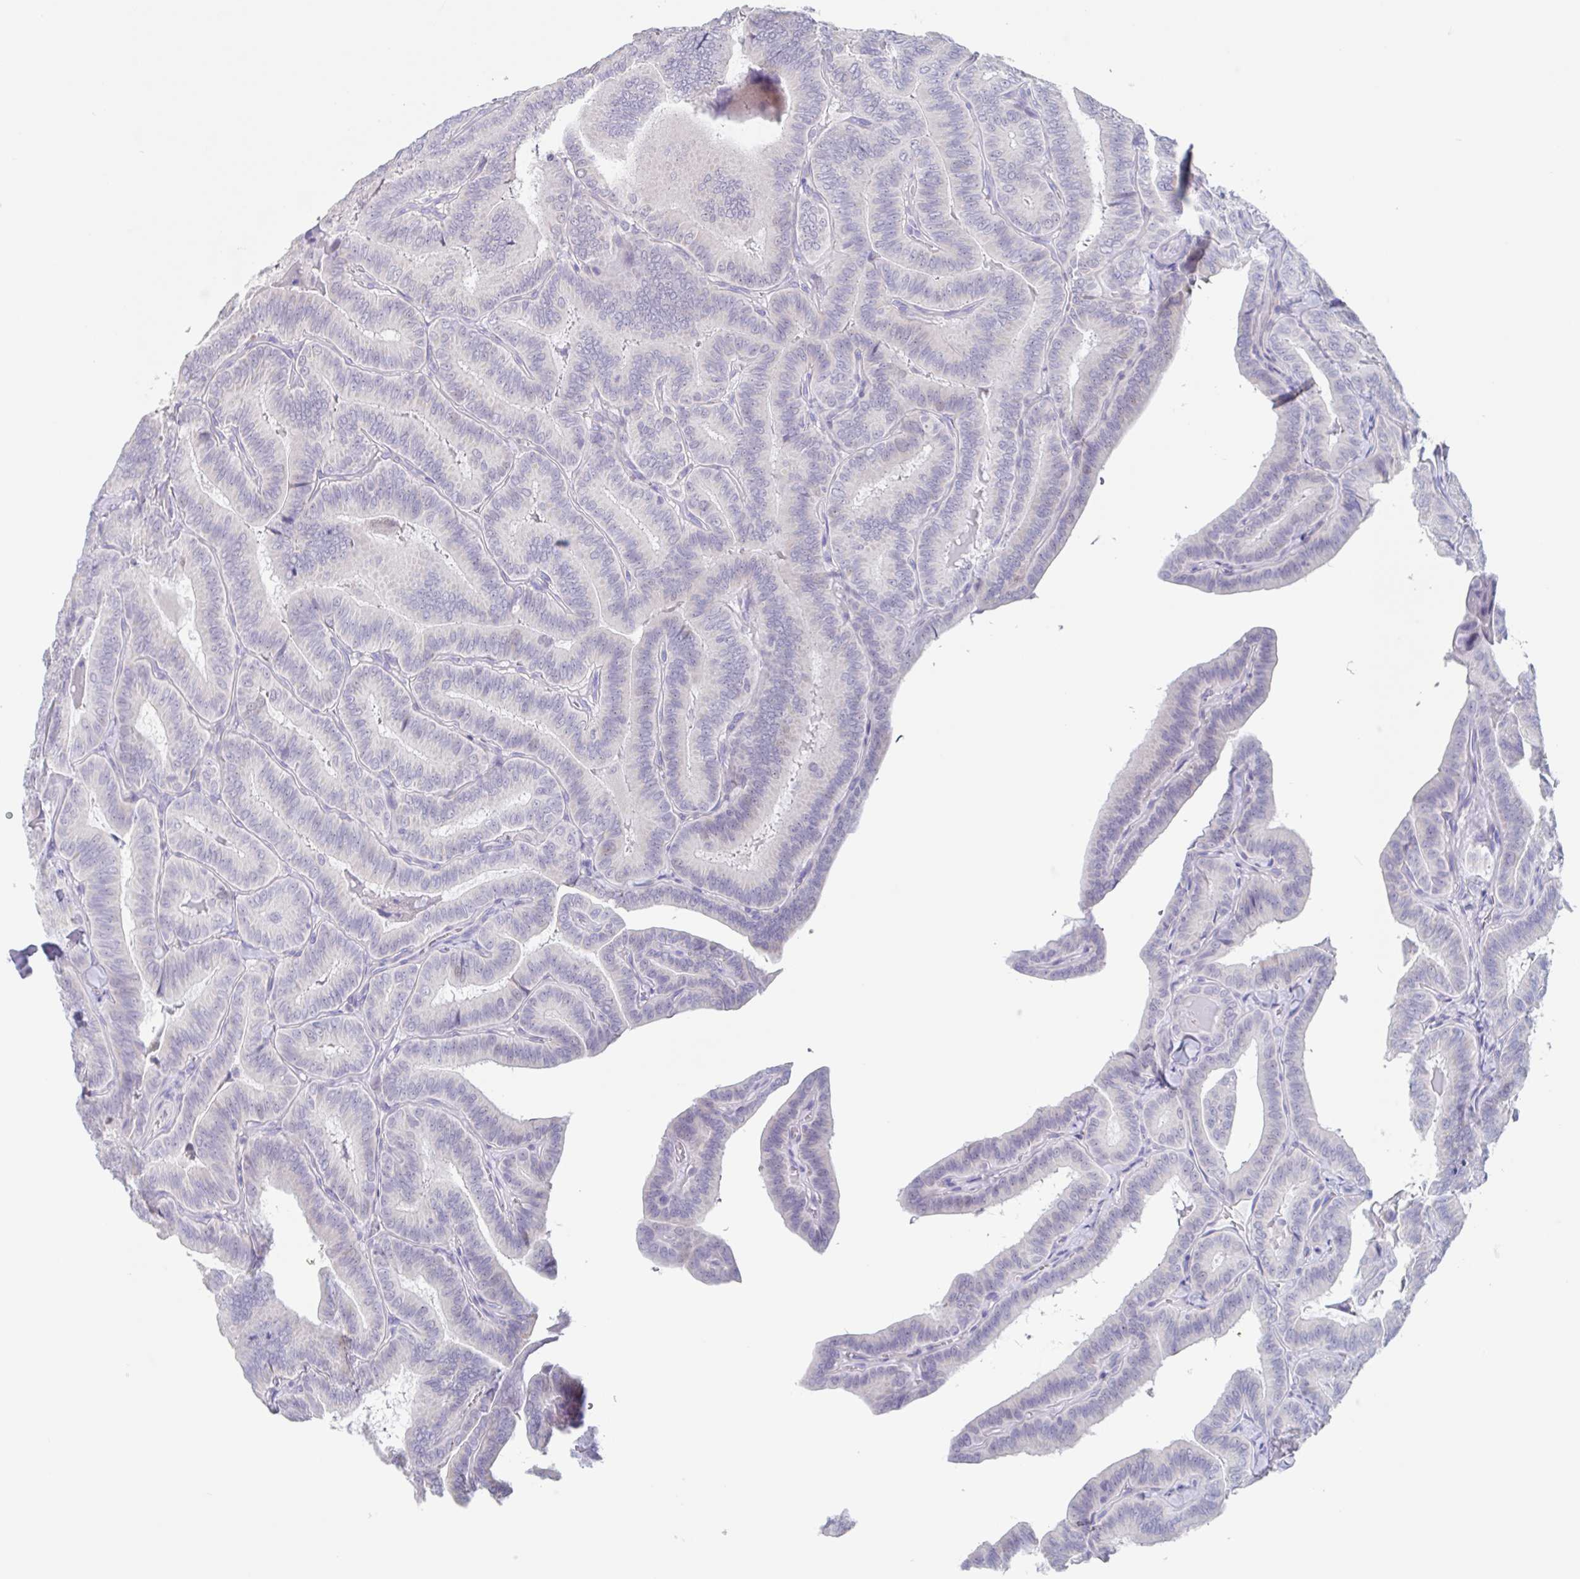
{"staining": {"intensity": "weak", "quantity": "<25%", "location": "nuclear"}, "tissue": "thyroid cancer", "cell_type": "Tumor cells", "image_type": "cancer", "snomed": [{"axis": "morphology", "description": "Papillary adenocarcinoma, NOS"}, {"axis": "topography", "description": "Thyroid gland"}], "caption": "Tumor cells show no significant expression in thyroid papillary adenocarcinoma.", "gene": "NOXRED1", "patient": {"sex": "male", "age": 61}}